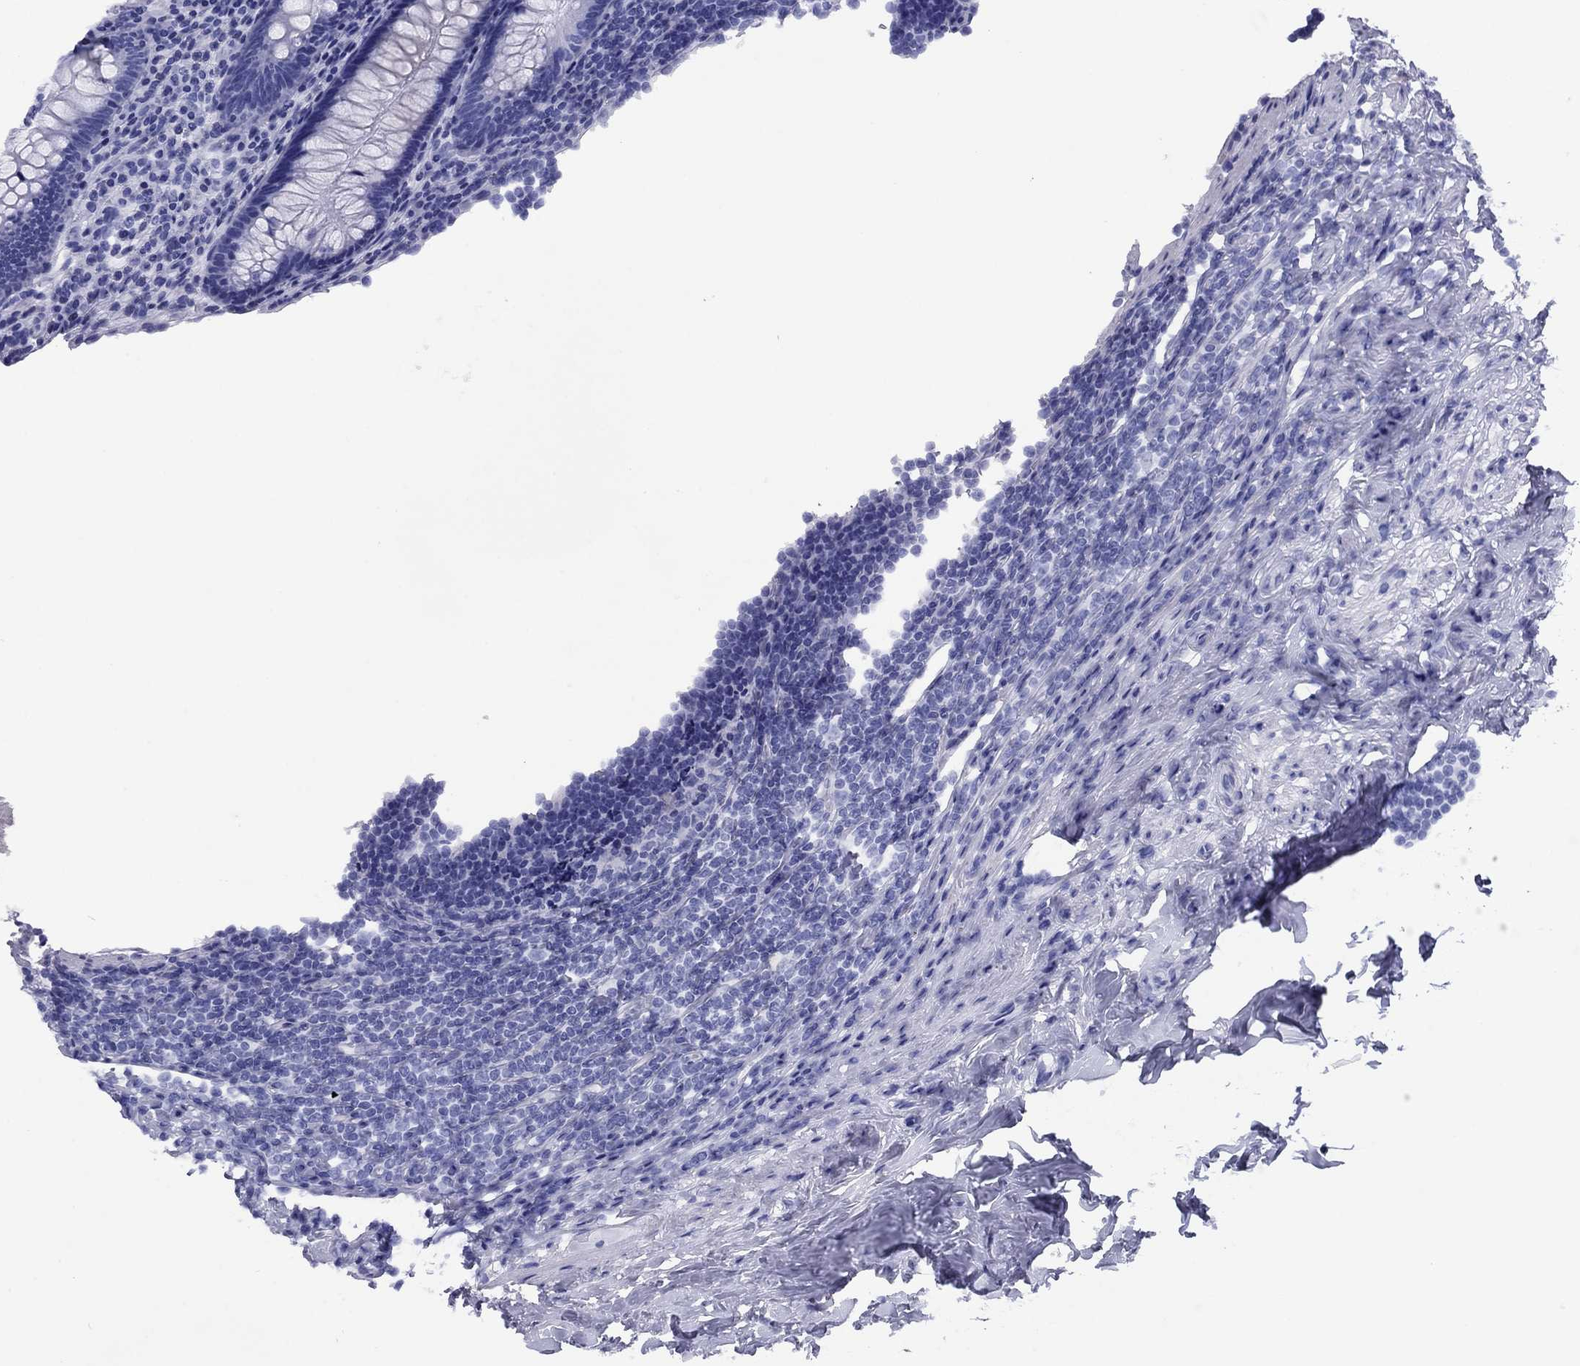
{"staining": {"intensity": "negative", "quantity": "none", "location": "none"}, "tissue": "appendix", "cell_type": "Glandular cells", "image_type": "normal", "snomed": [{"axis": "morphology", "description": "Normal tissue, NOS"}, {"axis": "topography", "description": "Appendix"}], "caption": "Immunohistochemical staining of normal appendix displays no significant positivity in glandular cells. (Brightfield microscopy of DAB immunohistochemistry at high magnification).", "gene": "HAO1", "patient": {"sex": "male", "age": 47}}